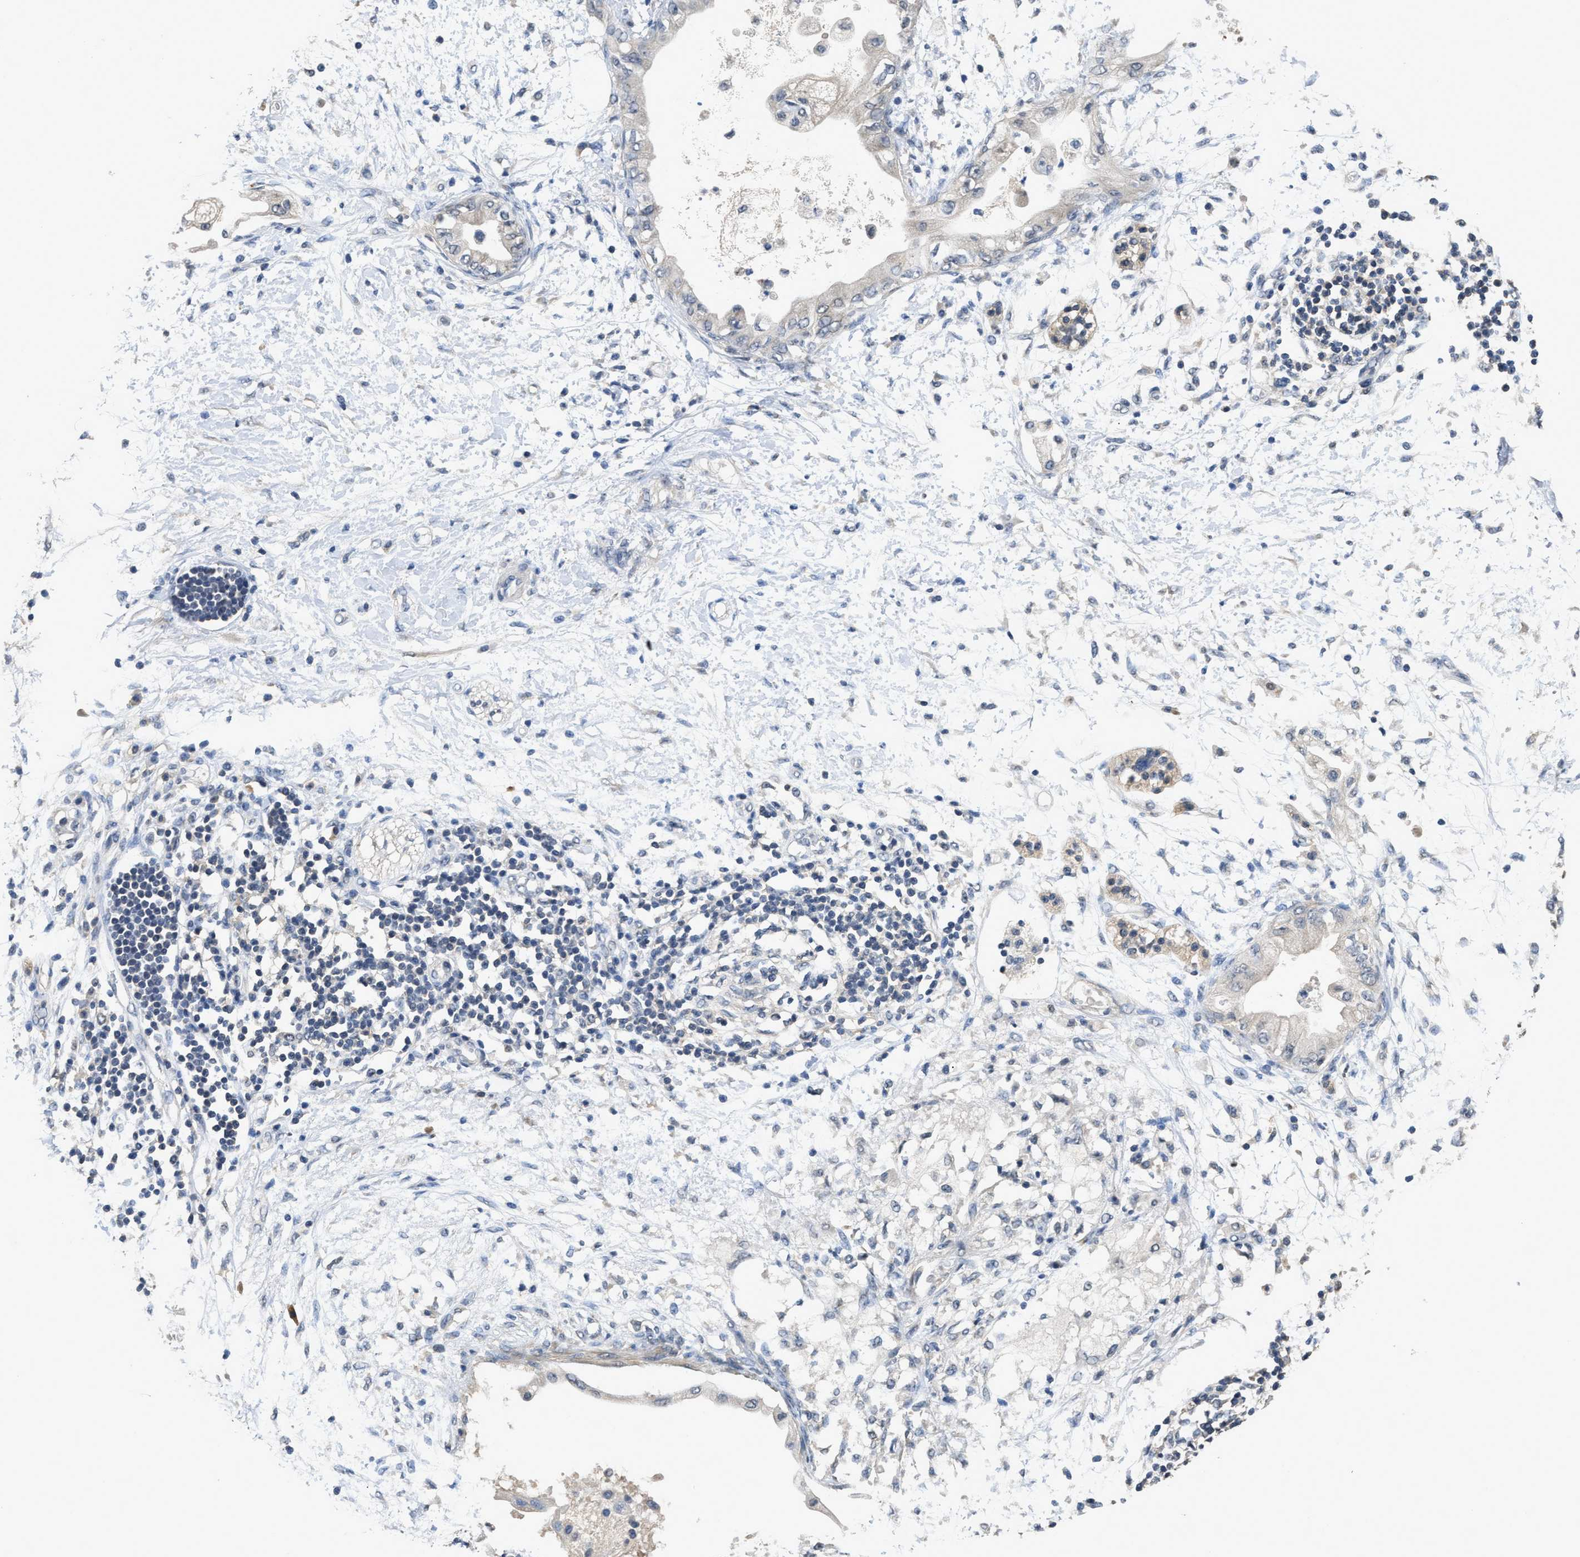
{"staining": {"intensity": "negative", "quantity": "none", "location": "none"}, "tissue": "adipose tissue", "cell_type": "Adipocytes", "image_type": "normal", "snomed": [{"axis": "morphology", "description": "Normal tissue, NOS"}, {"axis": "morphology", "description": "Adenocarcinoma, NOS"}, {"axis": "topography", "description": "Duodenum"}, {"axis": "topography", "description": "Peripheral nerve tissue"}], "caption": "This is an immunohistochemistry (IHC) histopathology image of normal adipose tissue. There is no expression in adipocytes.", "gene": "INHA", "patient": {"sex": "female", "age": 60}}